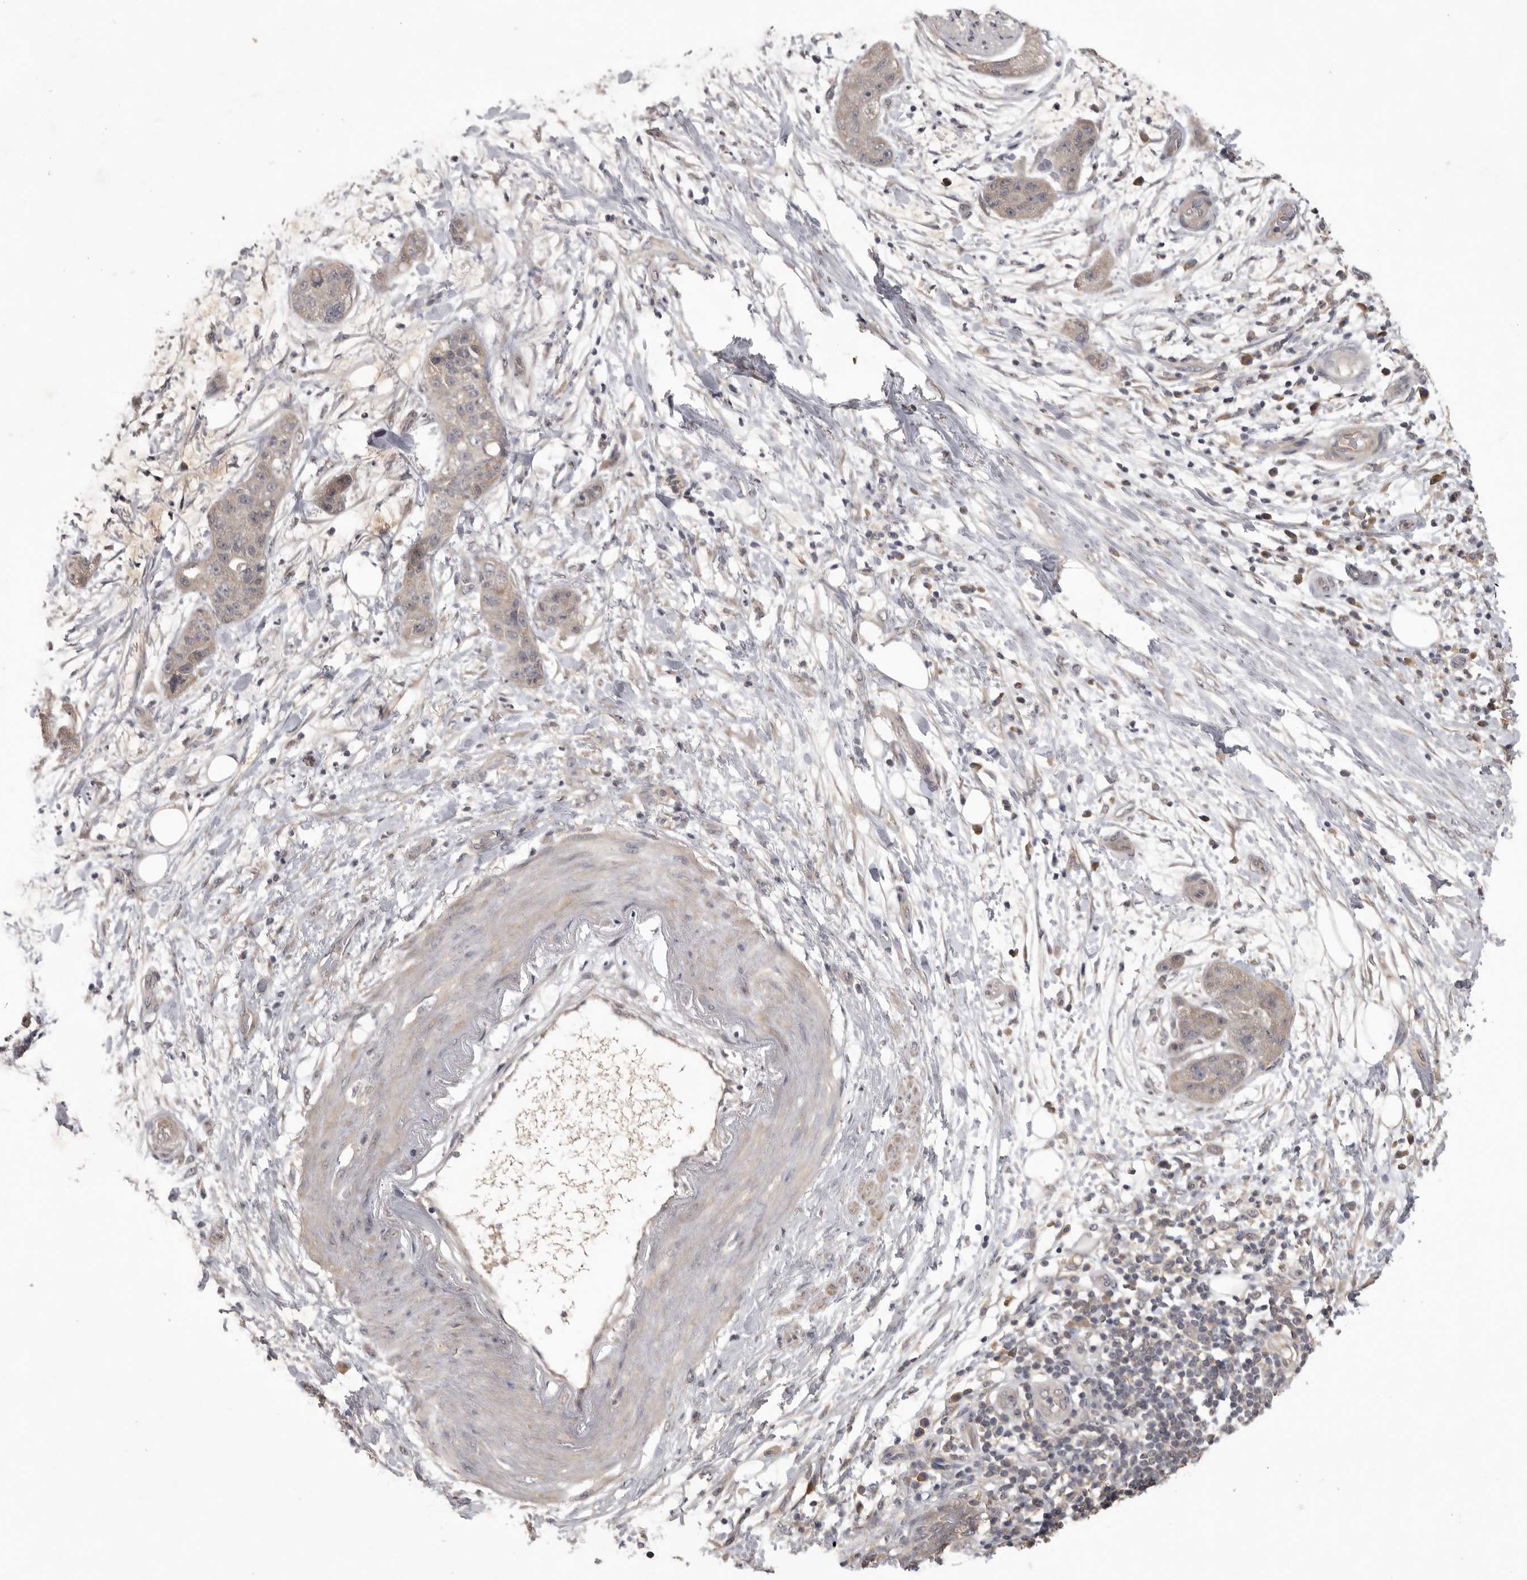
{"staining": {"intensity": "weak", "quantity": "<25%", "location": "cytoplasmic/membranous"}, "tissue": "pancreatic cancer", "cell_type": "Tumor cells", "image_type": "cancer", "snomed": [{"axis": "morphology", "description": "Adenocarcinoma, NOS"}, {"axis": "topography", "description": "Pancreas"}], "caption": "Immunohistochemistry of human adenocarcinoma (pancreatic) demonstrates no expression in tumor cells.", "gene": "ZNF114", "patient": {"sex": "female", "age": 78}}